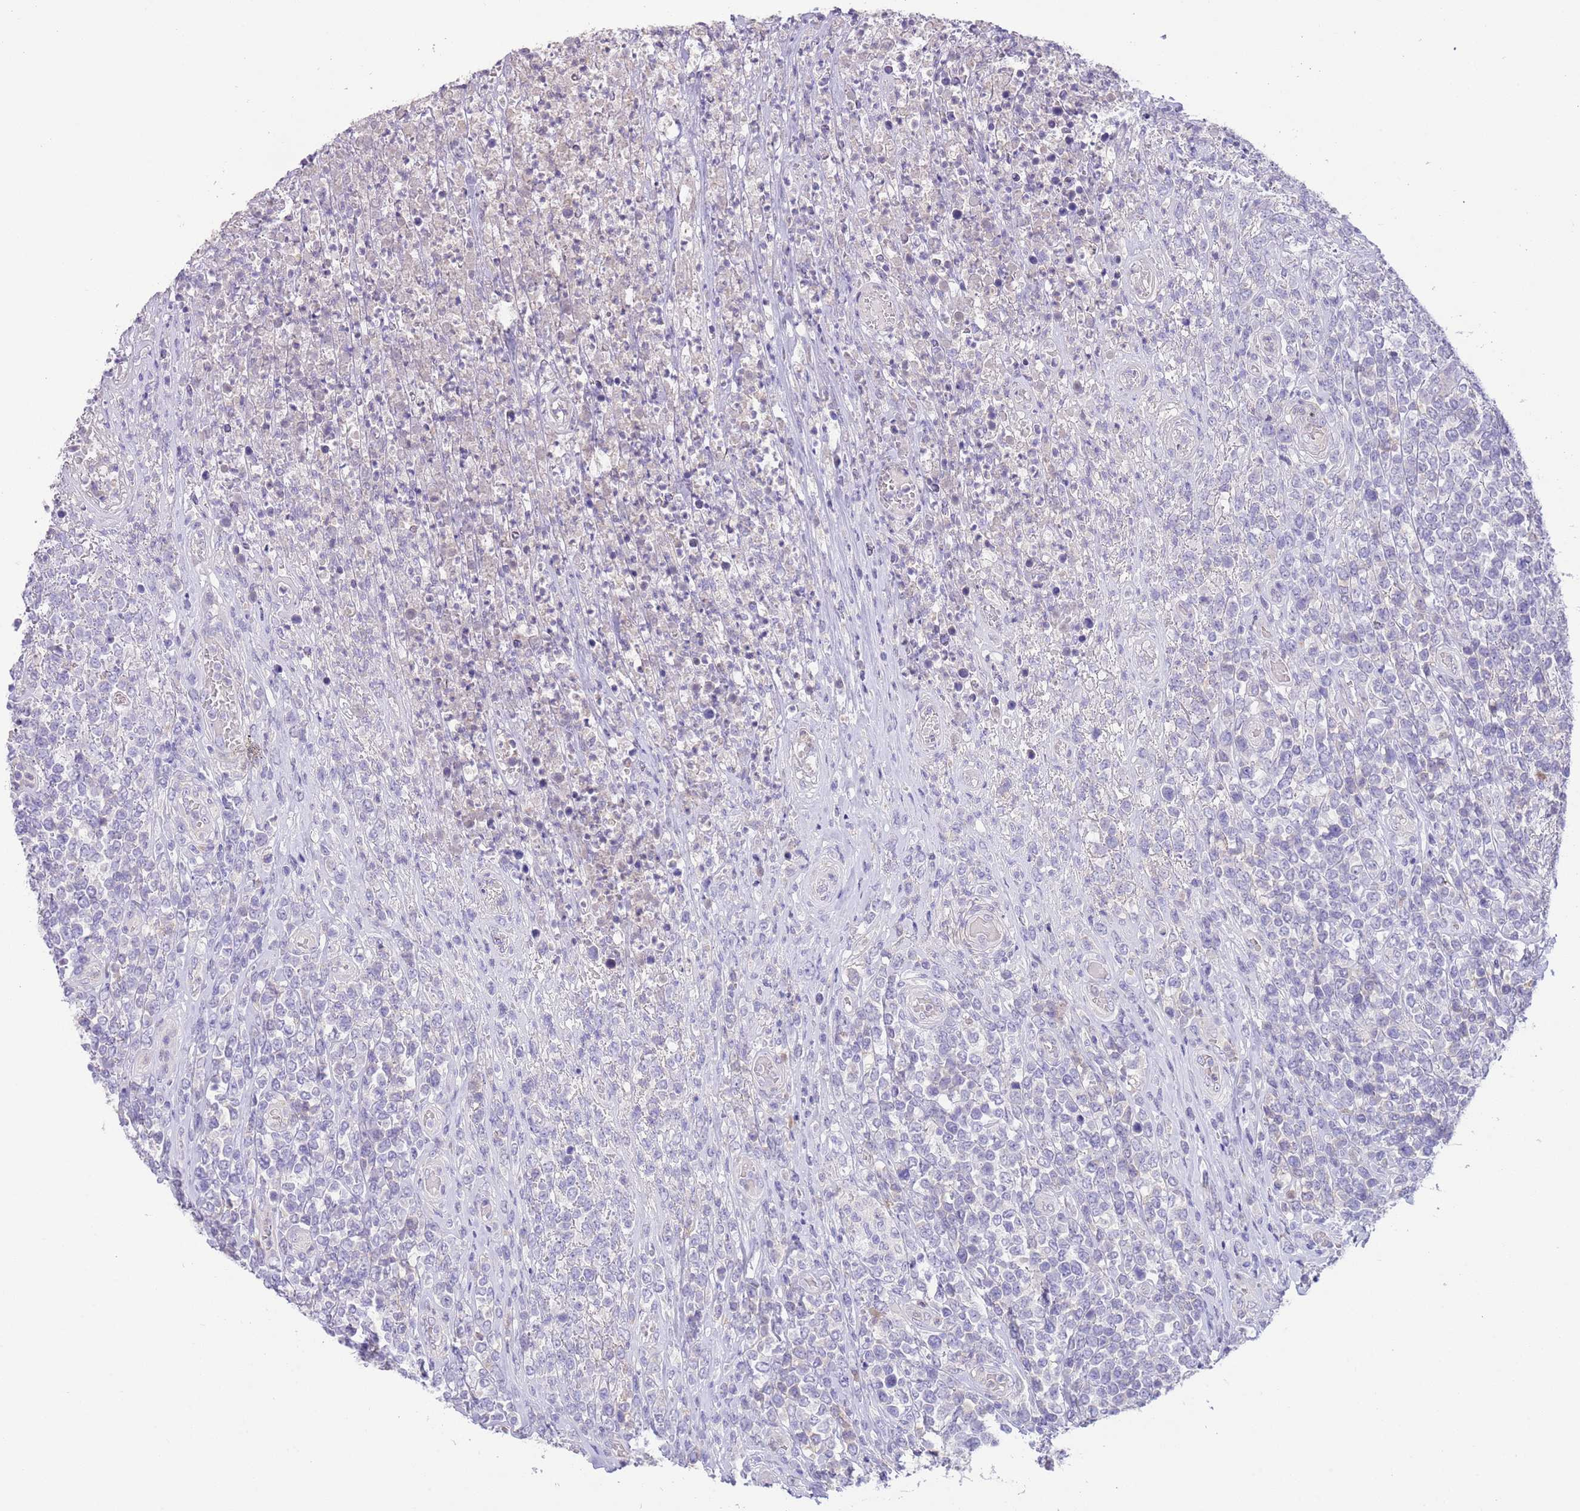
{"staining": {"intensity": "negative", "quantity": "none", "location": "none"}, "tissue": "lymphoma", "cell_type": "Tumor cells", "image_type": "cancer", "snomed": [{"axis": "morphology", "description": "Malignant lymphoma, non-Hodgkin's type, High grade"}, {"axis": "topography", "description": "Soft tissue"}], "caption": "Tumor cells are negative for brown protein staining in malignant lymphoma, non-Hodgkin's type (high-grade).", "gene": "IGFL4", "patient": {"sex": "female", "age": 56}}